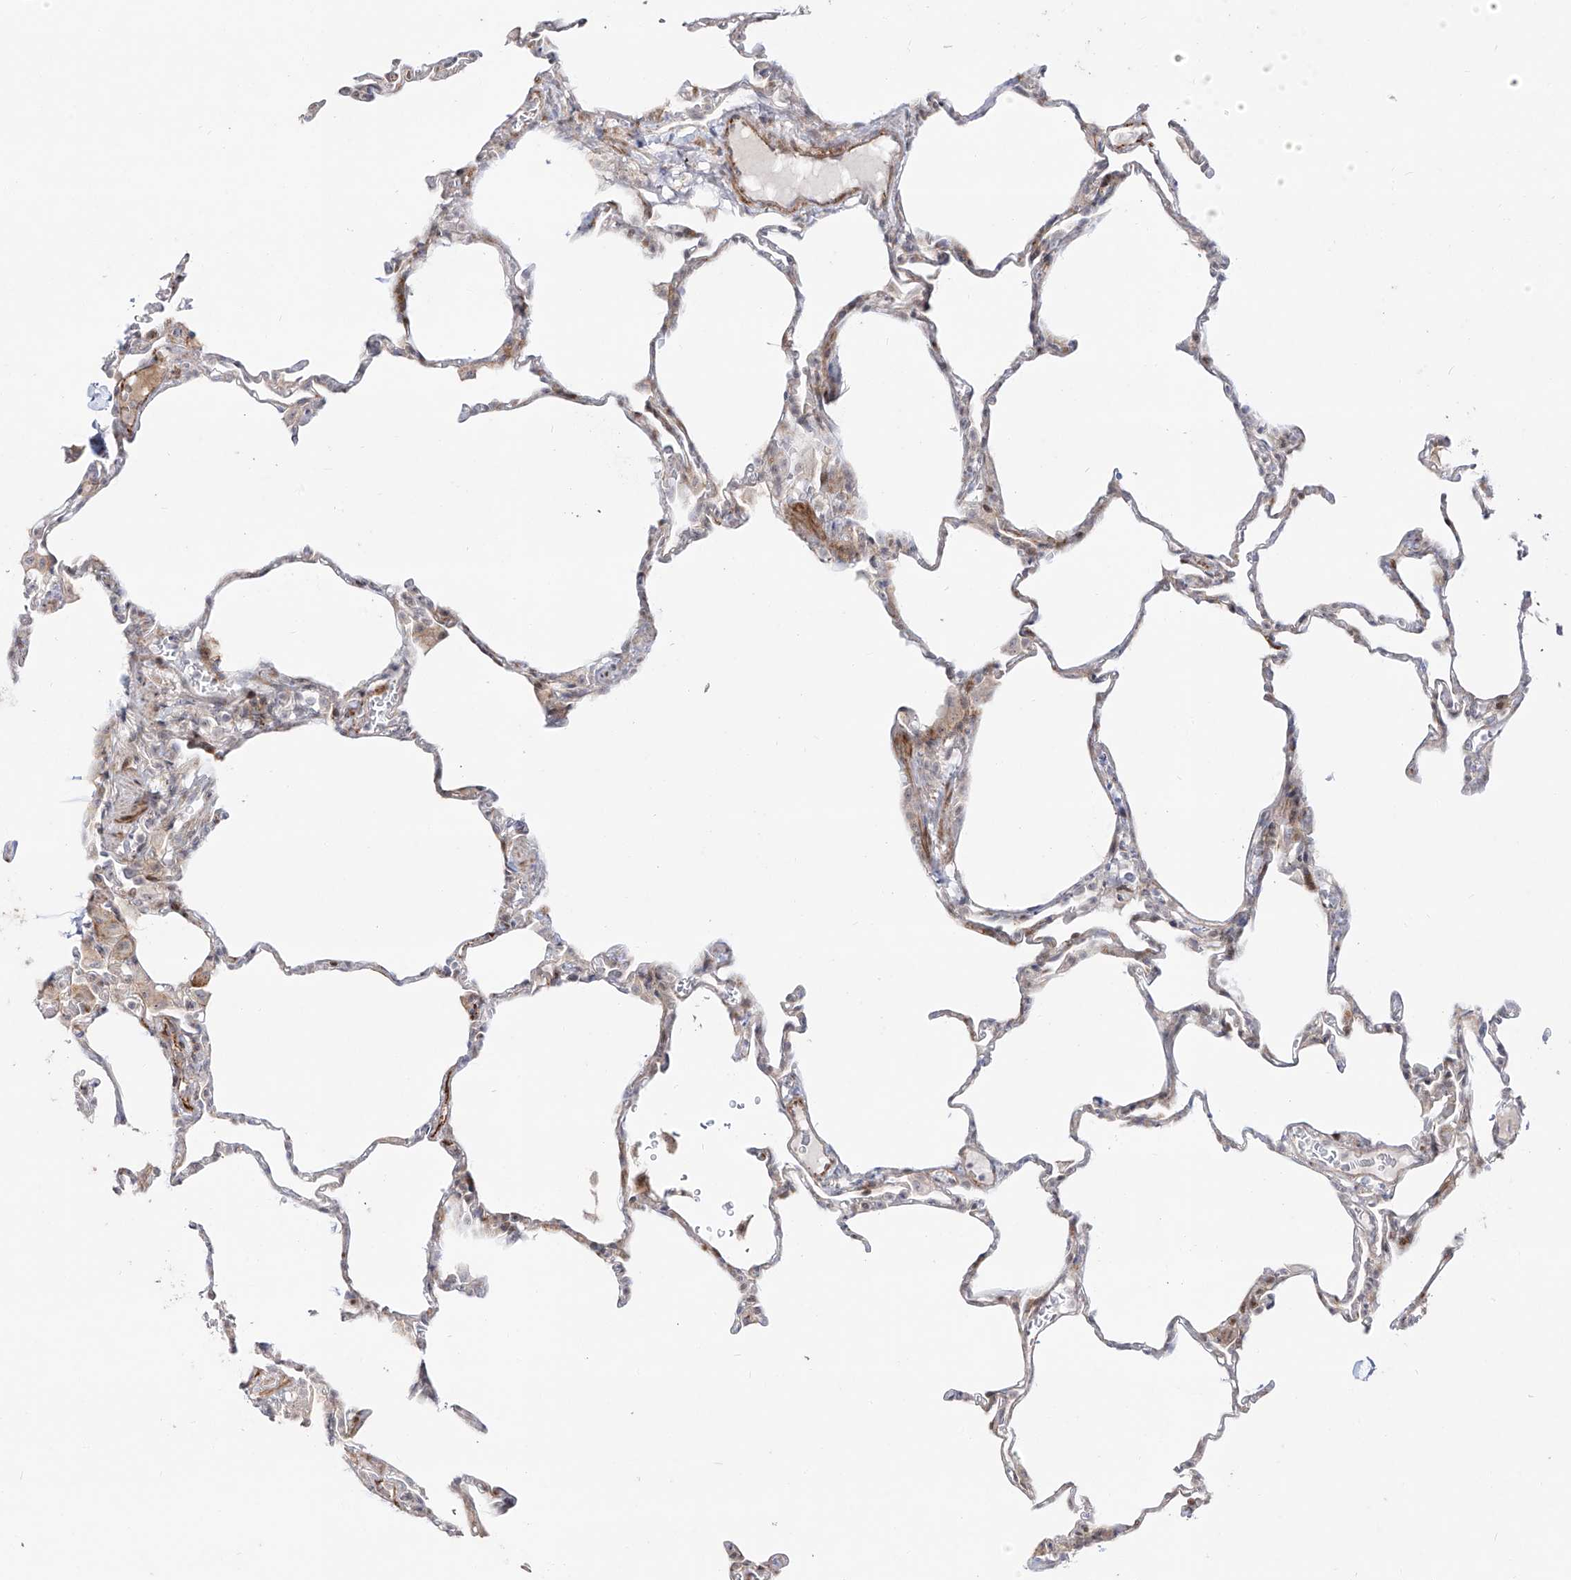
{"staining": {"intensity": "moderate", "quantity": "<25%", "location": "cytoplasmic/membranous"}, "tissue": "lung", "cell_type": "Alveolar cells", "image_type": "normal", "snomed": [{"axis": "morphology", "description": "Normal tissue, NOS"}, {"axis": "topography", "description": "Lung"}], "caption": "Lung stained with IHC shows moderate cytoplasmic/membranous expression in about <25% of alveolar cells.", "gene": "ZNF180", "patient": {"sex": "male", "age": 20}}